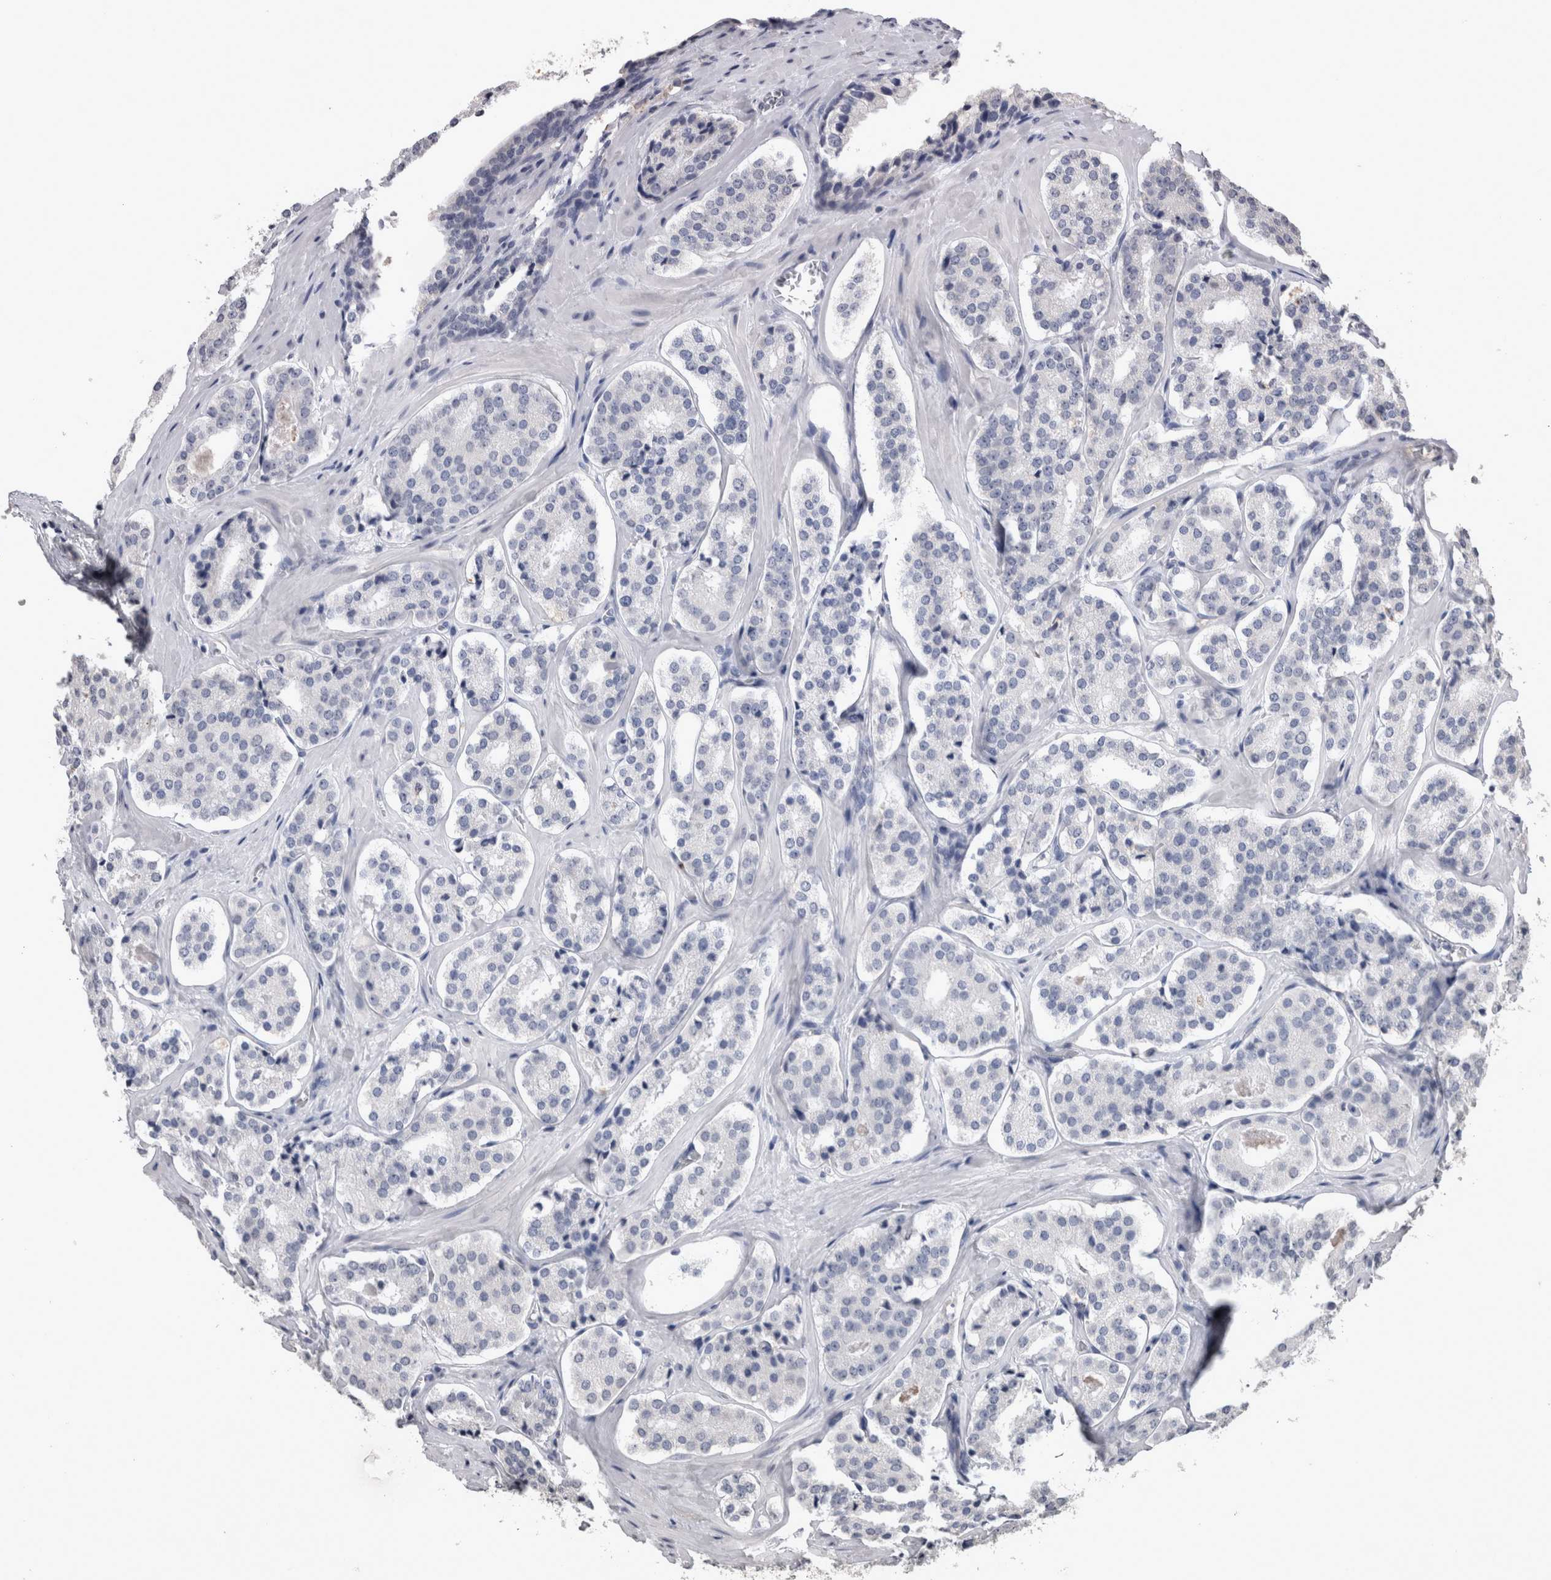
{"staining": {"intensity": "negative", "quantity": "none", "location": "none"}, "tissue": "prostate cancer", "cell_type": "Tumor cells", "image_type": "cancer", "snomed": [{"axis": "morphology", "description": "Adenocarcinoma, High grade"}, {"axis": "topography", "description": "Prostate"}], "caption": "High magnification brightfield microscopy of prostate high-grade adenocarcinoma stained with DAB (3,3'-diaminobenzidine) (brown) and counterstained with hematoxylin (blue): tumor cells show no significant staining.", "gene": "PAX5", "patient": {"sex": "male", "age": 60}}